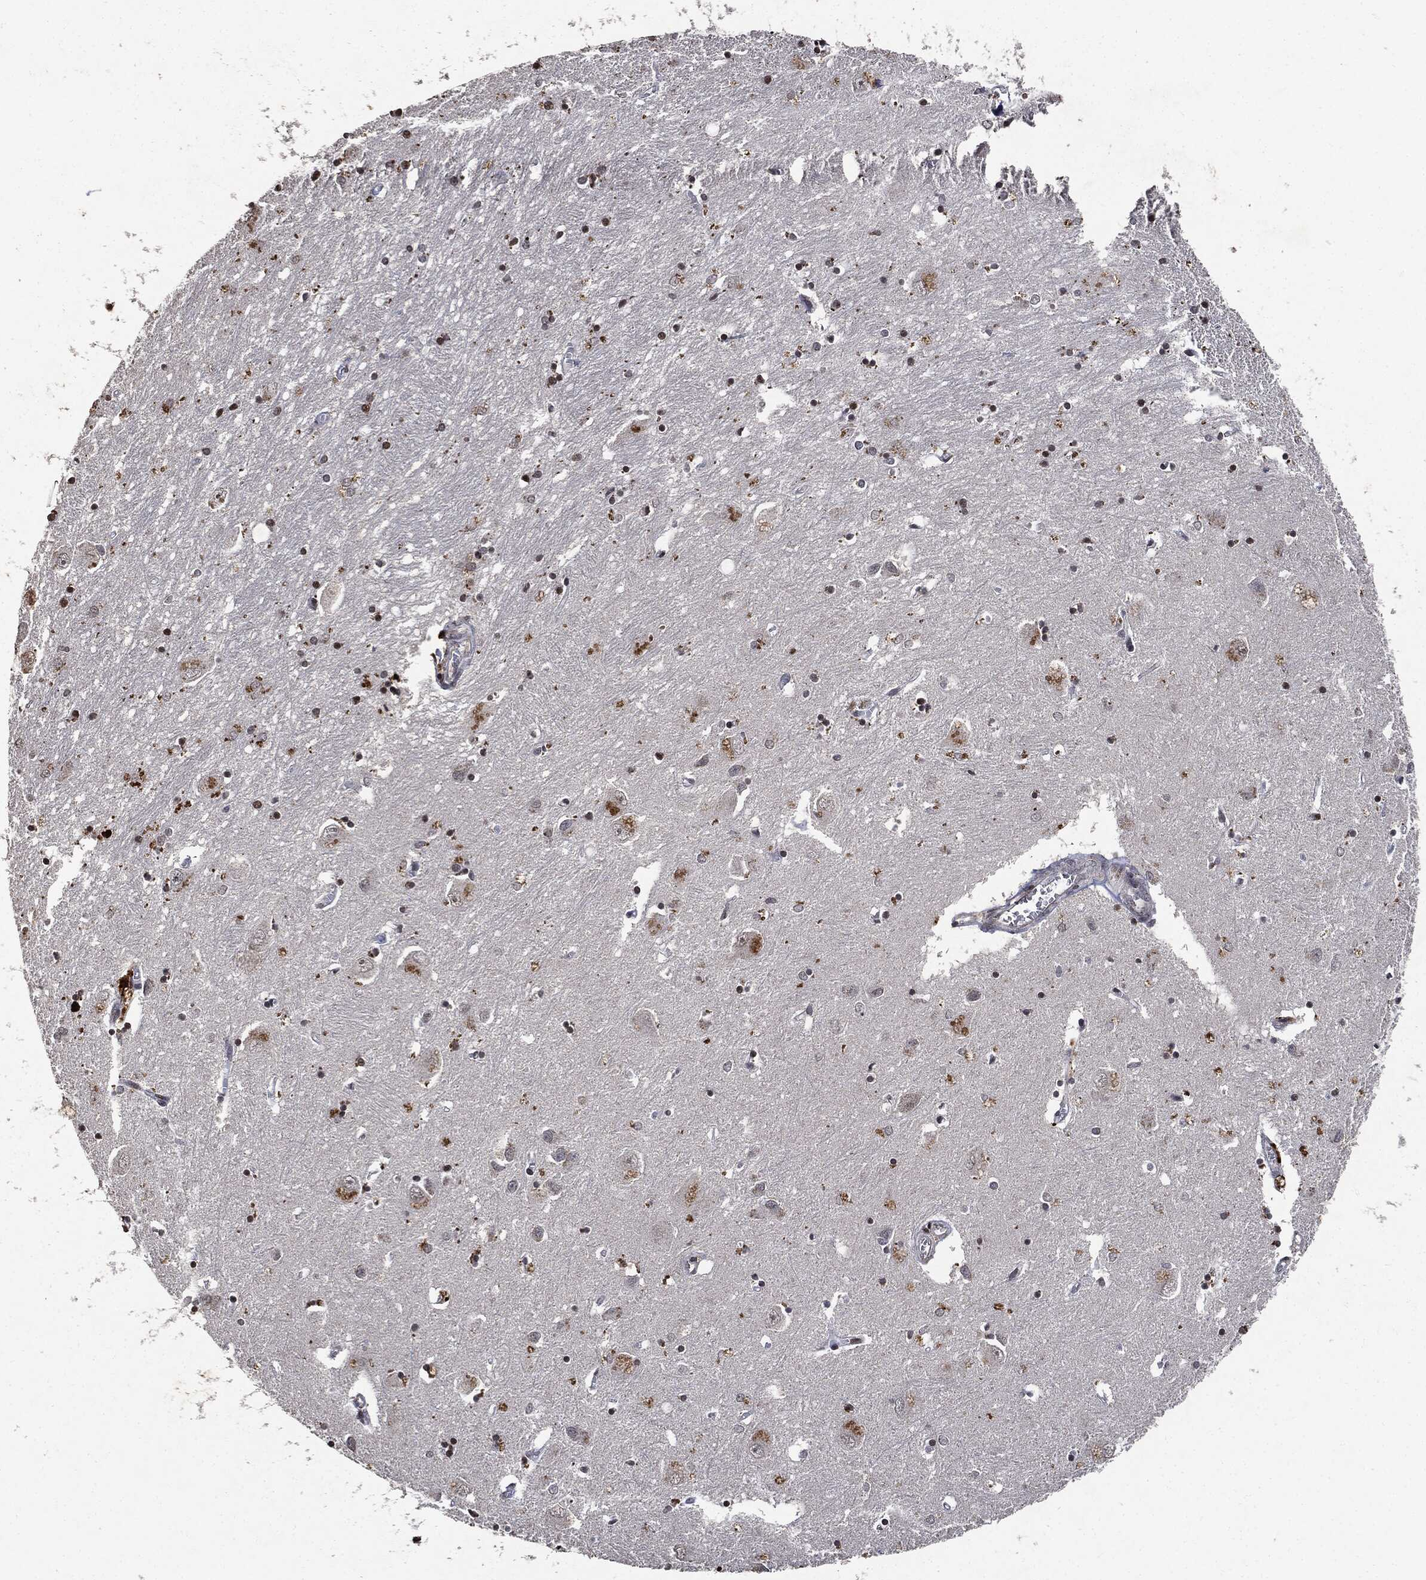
{"staining": {"intensity": "moderate", "quantity": "<25%", "location": "nuclear"}, "tissue": "caudate", "cell_type": "Glial cells", "image_type": "normal", "snomed": [{"axis": "morphology", "description": "Normal tissue, NOS"}, {"axis": "topography", "description": "Lateral ventricle wall"}], "caption": "Immunohistochemical staining of benign caudate demonstrates low levels of moderate nuclear positivity in approximately <25% of glial cells.", "gene": "JUN", "patient": {"sex": "male", "age": 54}}